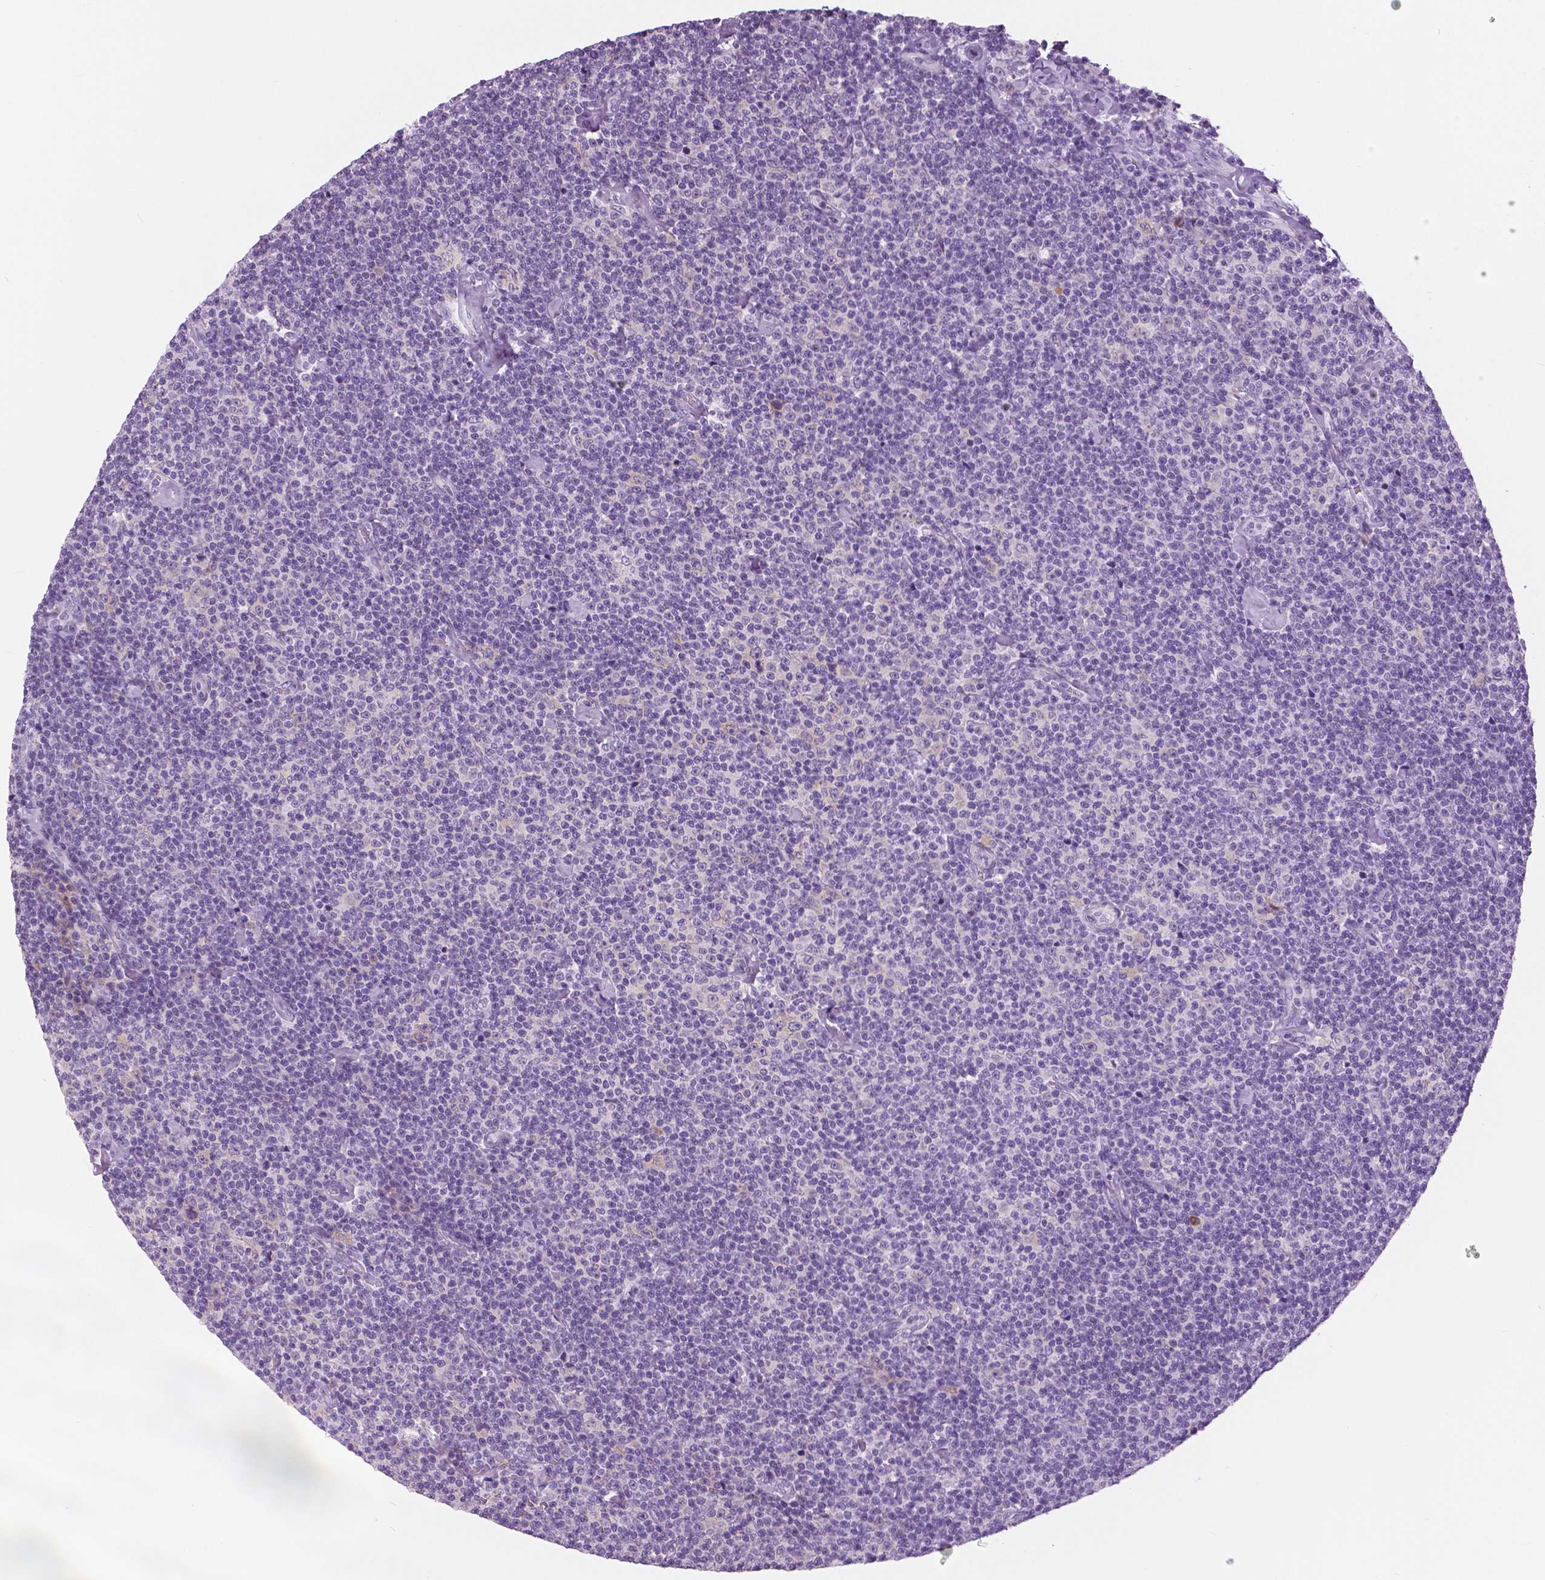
{"staining": {"intensity": "negative", "quantity": "none", "location": "none"}, "tissue": "lymphoma", "cell_type": "Tumor cells", "image_type": "cancer", "snomed": [{"axis": "morphology", "description": "Malignant lymphoma, non-Hodgkin's type, Low grade"}, {"axis": "topography", "description": "Lymph node"}], "caption": "This is a image of immunohistochemistry staining of low-grade malignant lymphoma, non-Hodgkin's type, which shows no staining in tumor cells.", "gene": "SERPINI1", "patient": {"sex": "male", "age": 81}}